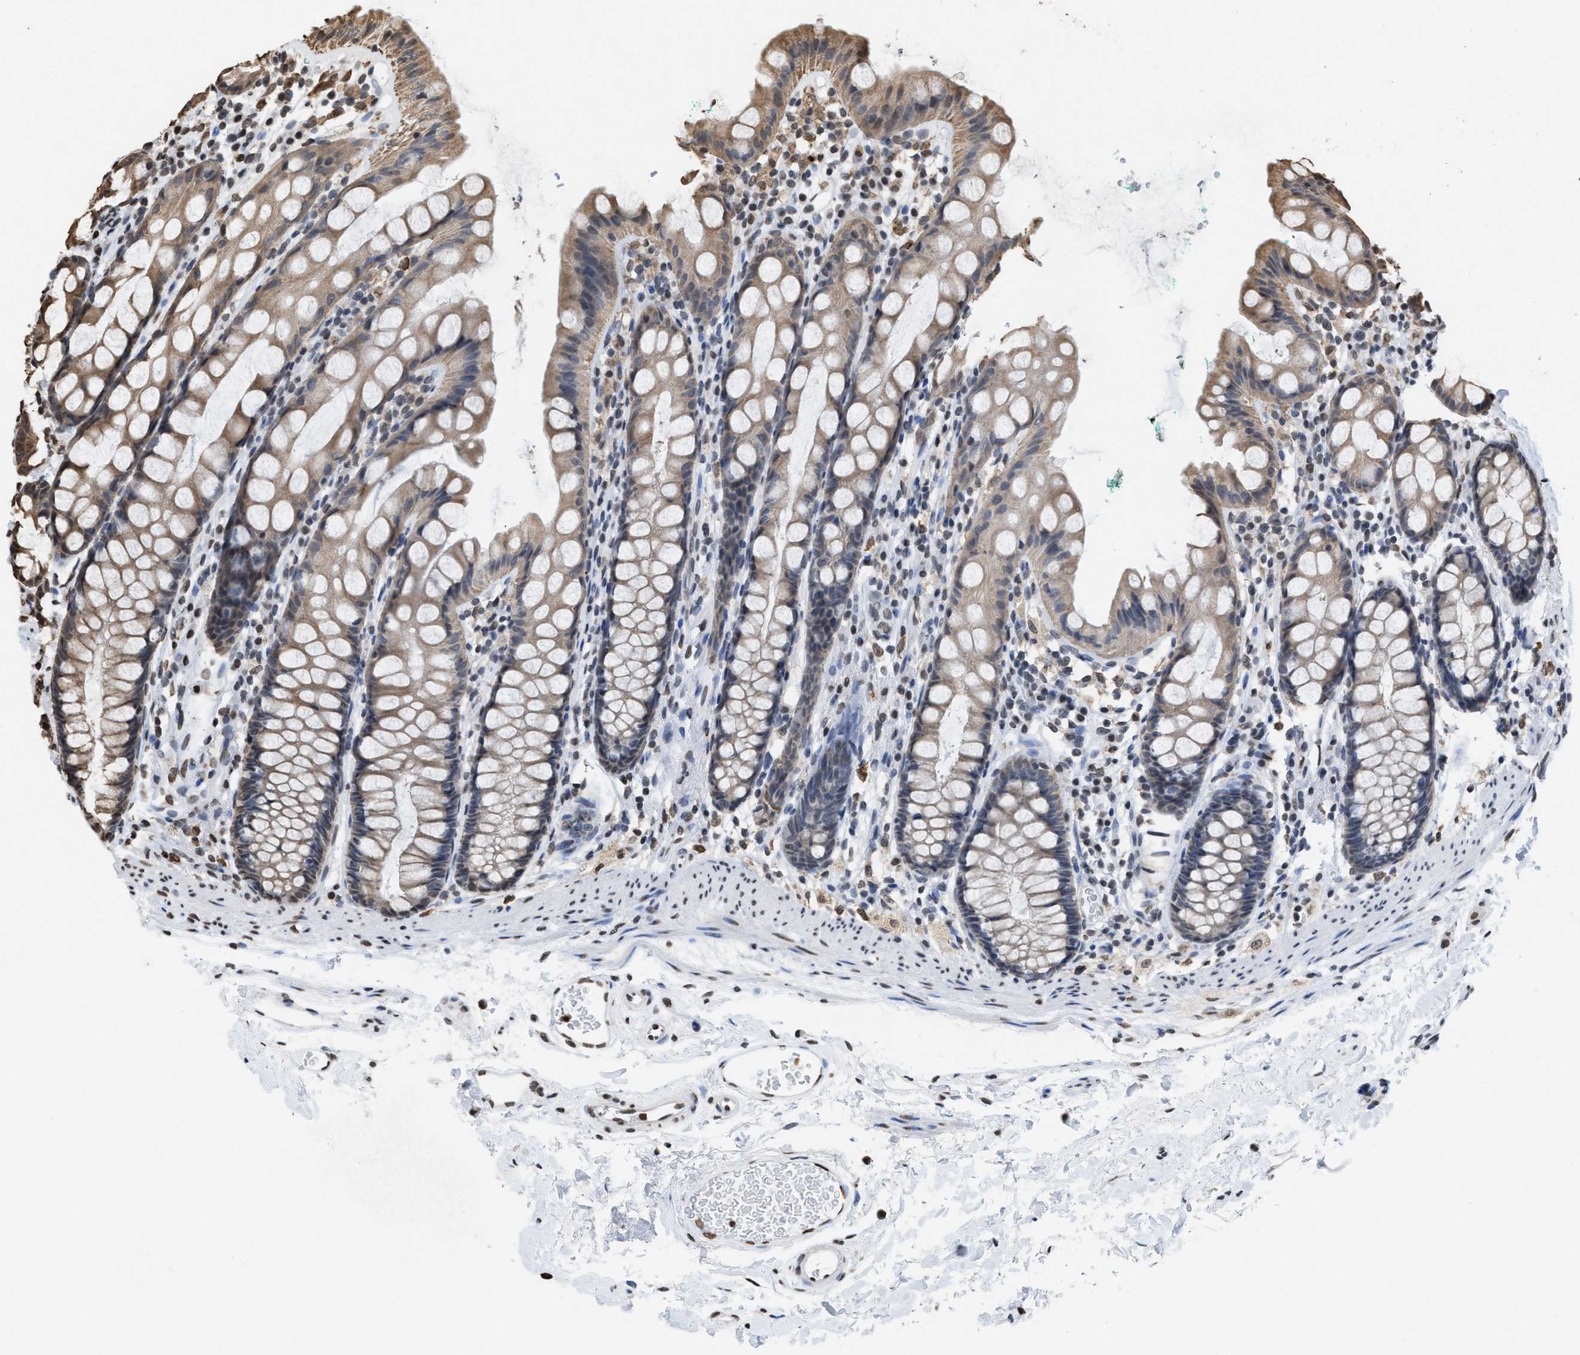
{"staining": {"intensity": "weak", "quantity": "25%-75%", "location": "cytoplasmic/membranous"}, "tissue": "rectum", "cell_type": "Glandular cells", "image_type": "normal", "snomed": [{"axis": "morphology", "description": "Normal tissue, NOS"}, {"axis": "topography", "description": "Rectum"}], "caption": "IHC micrograph of unremarkable rectum stained for a protein (brown), which reveals low levels of weak cytoplasmic/membranous staining in approximately 25%-75% of glandular cells.", "gene": "NUP88", "patient": {"sex": "female", "age": 65}}